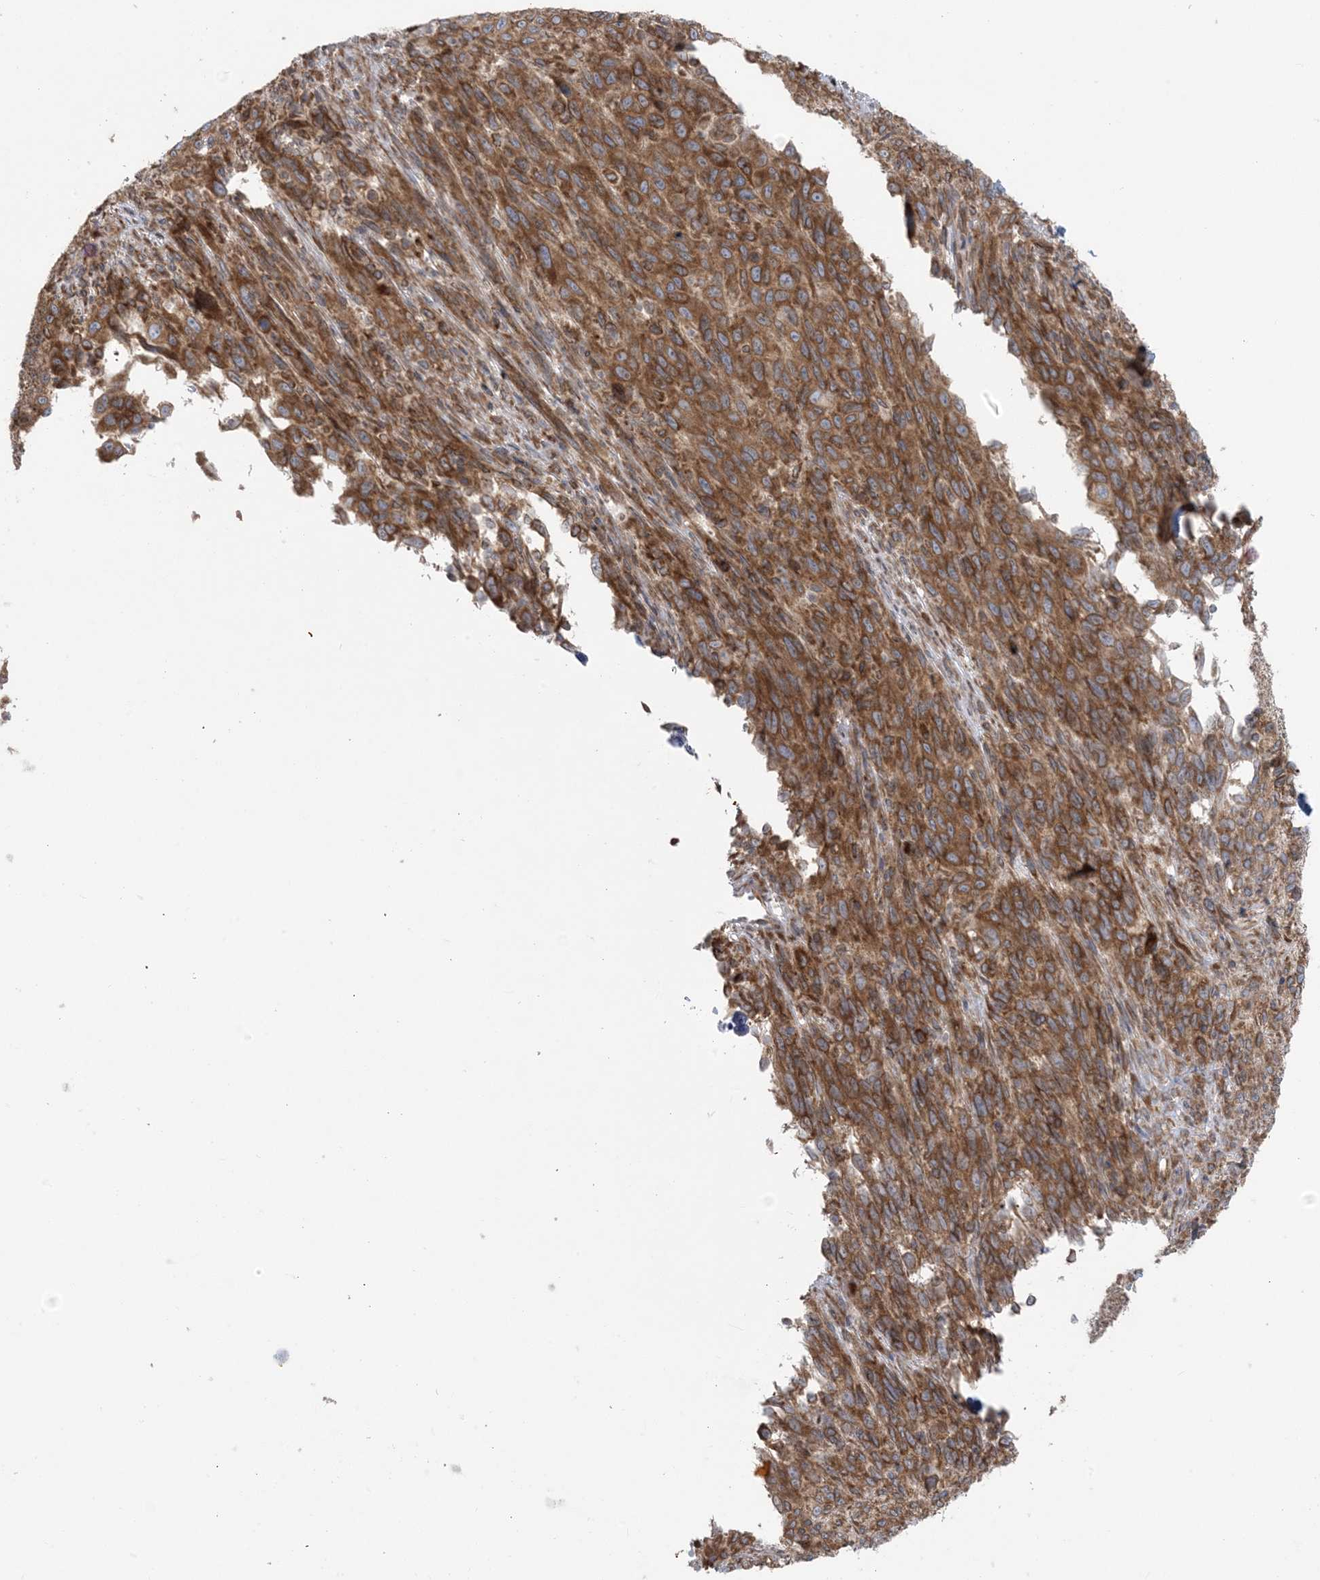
{"staining": {"intensity": "moderate", "quantity": ">75%", "location": "cytoplasmic/membranous"}, "tissue": "melanoma", "cell_type": "Tumor cells", "image_type": "cancer", "snomed": [{"axis": "morphology", "description": "Malignant melanoma, Metastatic site"}, {"axis": "topography", "description": "Lymph node"}], "caption": "A medium amount of moderate cytoplasmic/membranous staining is identified in about >75% of tumor cells in malignant melanoma (metastatic site) tissue. (Stains: DAB in brown, nuclei in blue, Microscopy: brightfield microscopy at high magnification).", "gene": "UBXN4", "patient": {"sex": "male", "age": 61}}